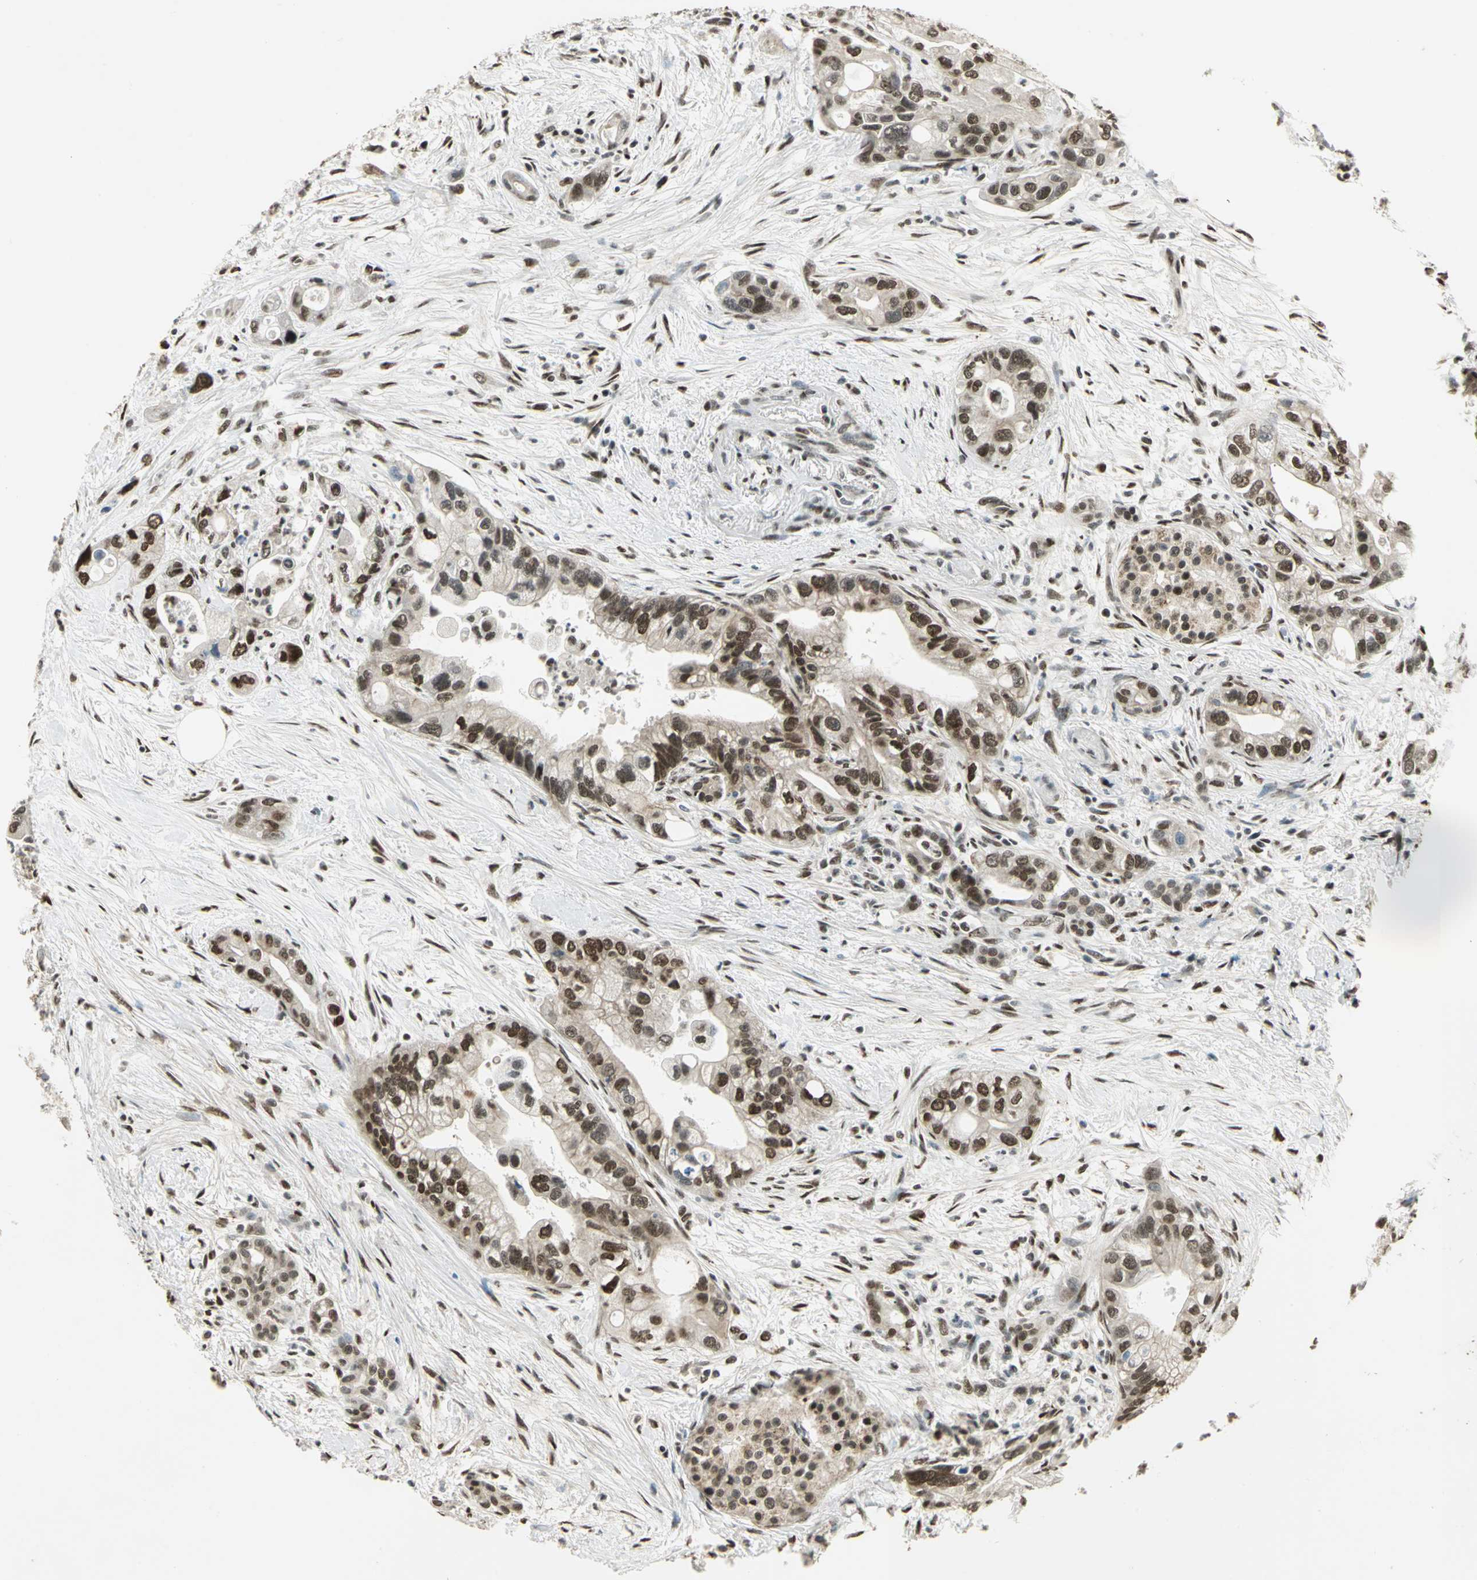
{"staining": {"intensity": "strong", "quantity": ">75%", "location": "nuclear"}, "tissue": "pancreatic cancer", "cell_type": "Tumor cells", "image_type": "cancer", "snomed": [{"axis": "morphology", "description": "Adenocarcinoma, NOS"}, {"axis": "topography", "description": "Pancreas"}], "caption": "Immunohistochemistry (IHC) (DAB) staining of pancreatic adenocarcinoma exhibits strong nuclear protein positivity in about >75% of tumor cells.", "gene": "RAD17", "patient": {"sex": "male", "age": 70}}